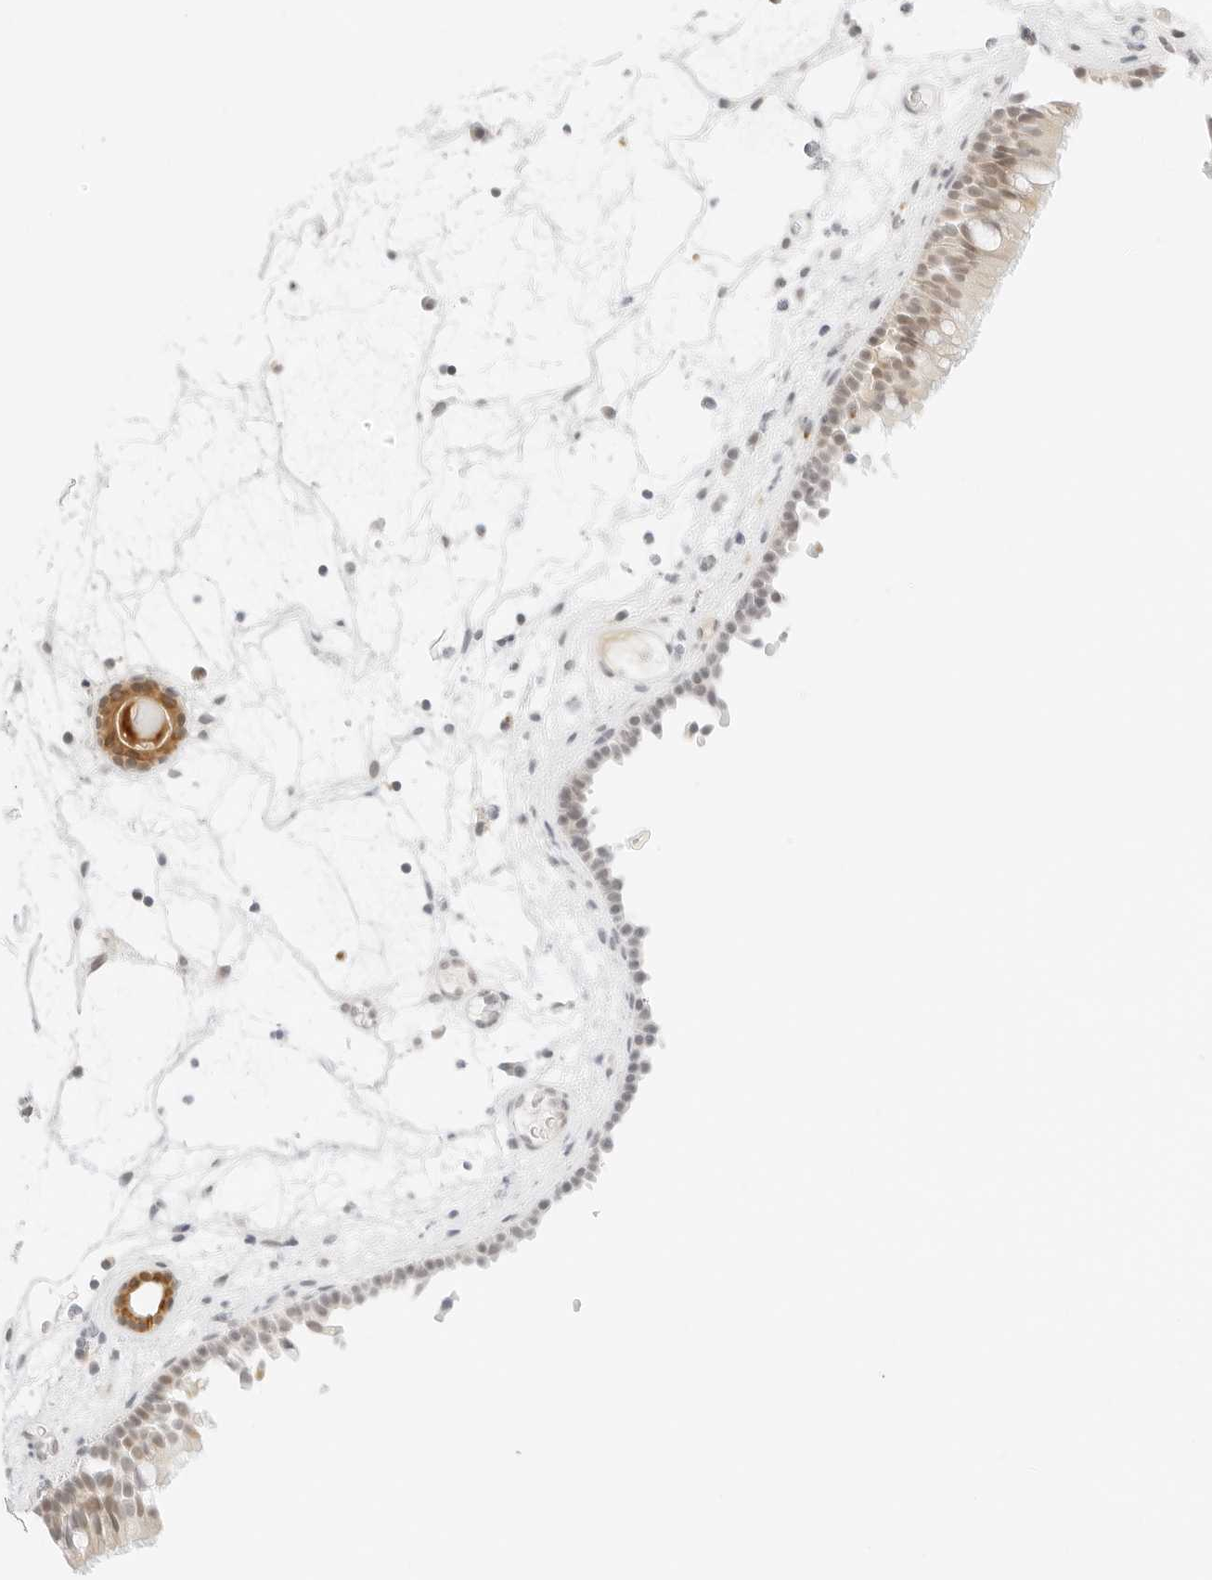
{"staining": {"intensity": "weak", "quantity": "25%-75%", "location": "nuclear"}, "tissue": "nasopharynx", "cell_type": "Respiratory epithelial cells", "image_type": "normal", "snomed": [{"axis": "morphology", "description": "Normal tissue, NOS"}, {"axis": "morphology", "description": "Inflammation, NOS"}, {"axis": "morphology", "description": "Malignant melanoma, Metastatic site"}, {"axis": "topography", "description": "Nasopharynx"}], "caption": "IHC of unremarkable nasopharynx reveals low levels of weak nuclear staining in approximately 25%-75% of respiratory epithelial cells.", "gene": "POLR3C", "patient": {"sex": "male", "age": 70}}